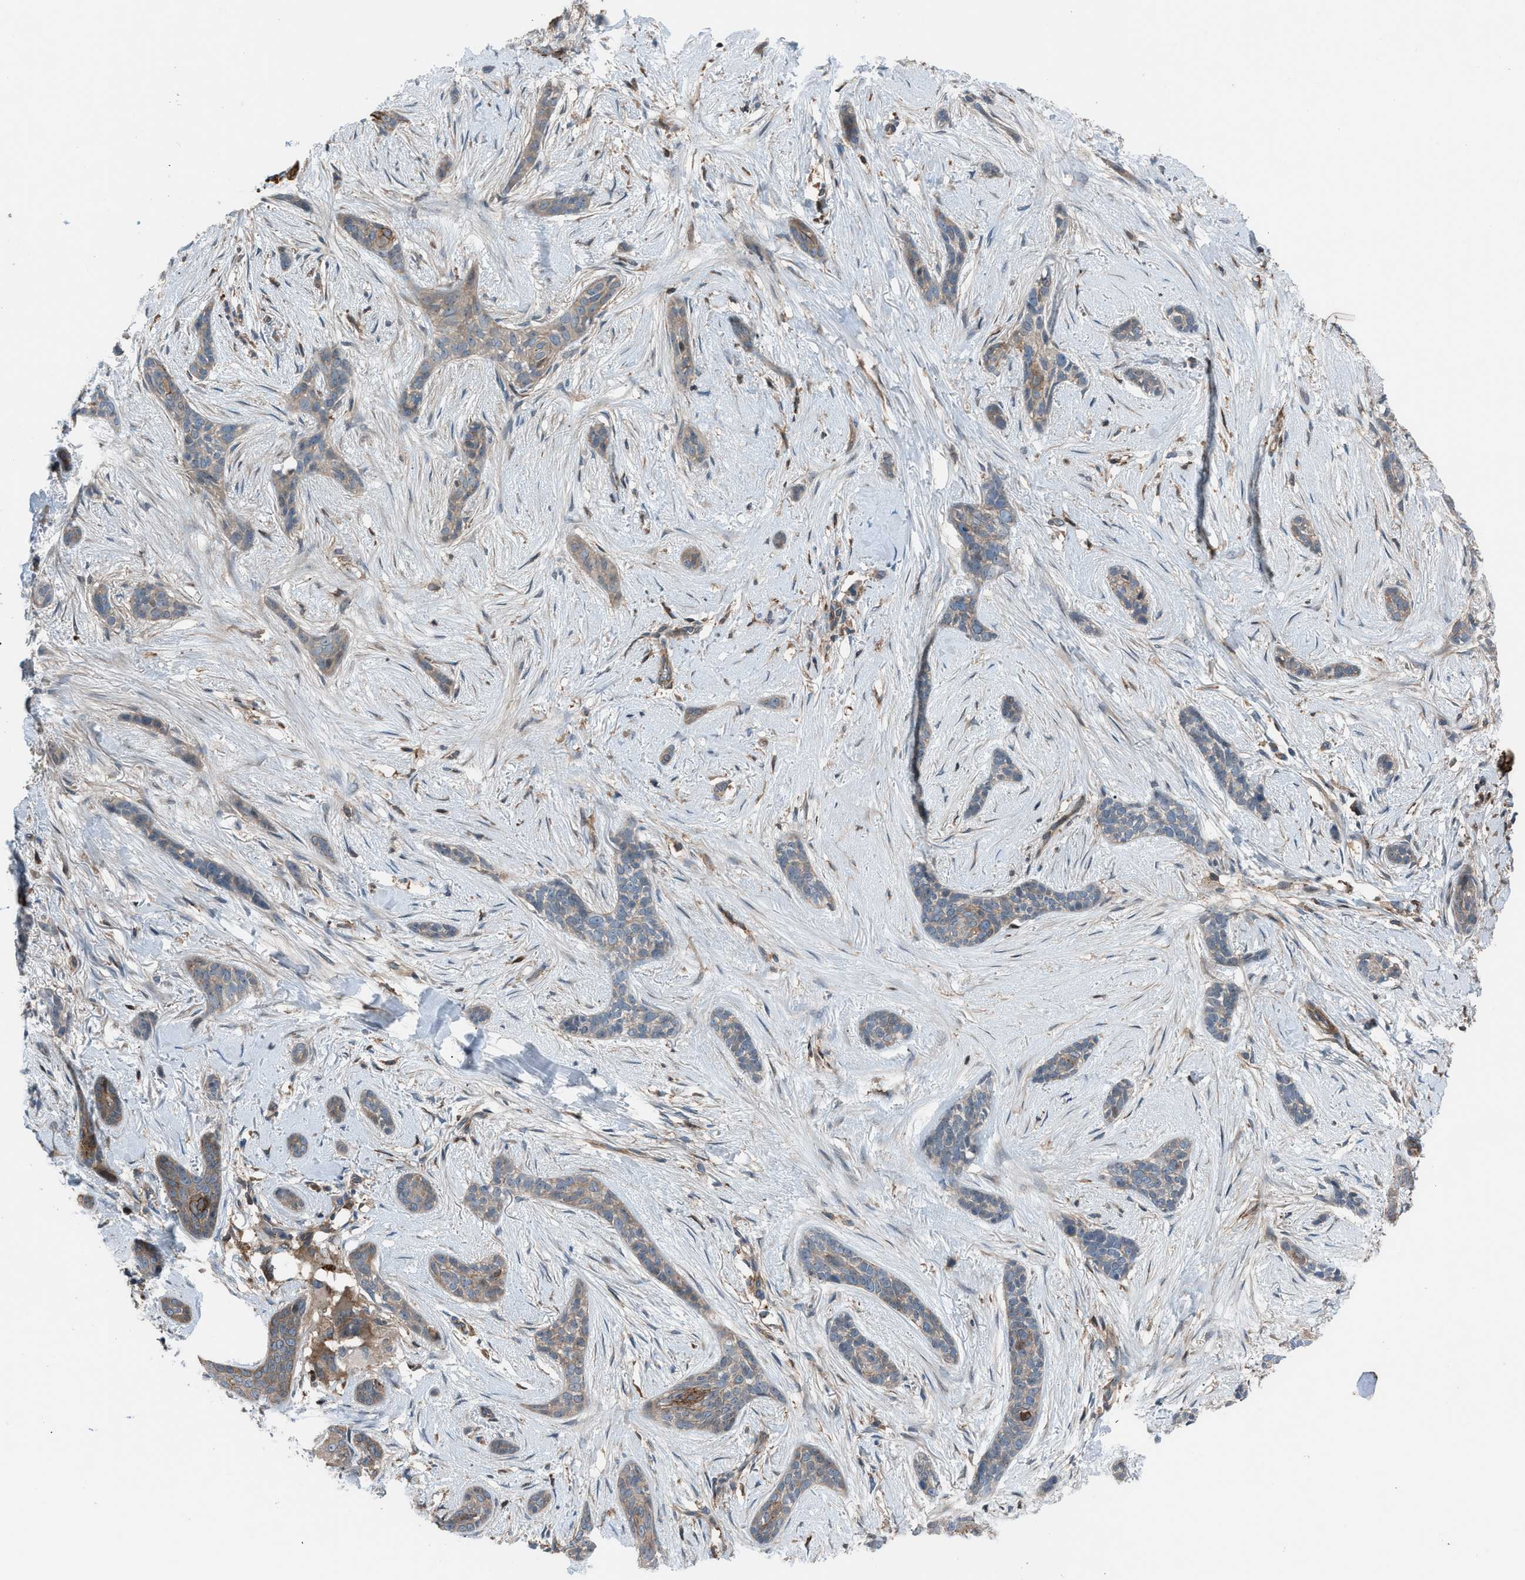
{"staining": {"intensity": "moderate", "quantity": "25%-75%", "location": "cytoplasmic/membranous"}, "tissue": "skin cancer", "cell_type": "Tumor cells", "image_type": "cancer", "snomed": [{"axis": "morphology", "description": "Basal cell carcinoma"}, {"axis": "morphology", "description": "Adnexal tumor, benign"}, {"axis": "topography", "description": "Skin"}], "caption": "Immunohistochemistry (DAB) staining of skin cancer displays moderate cytoplasmic/membranous protein expression in about 25%-75% of tumor cells. Nuclei are stained in blue.", "gene": "DYRK1A", "patient": {"sex": "female", "age": 42}}